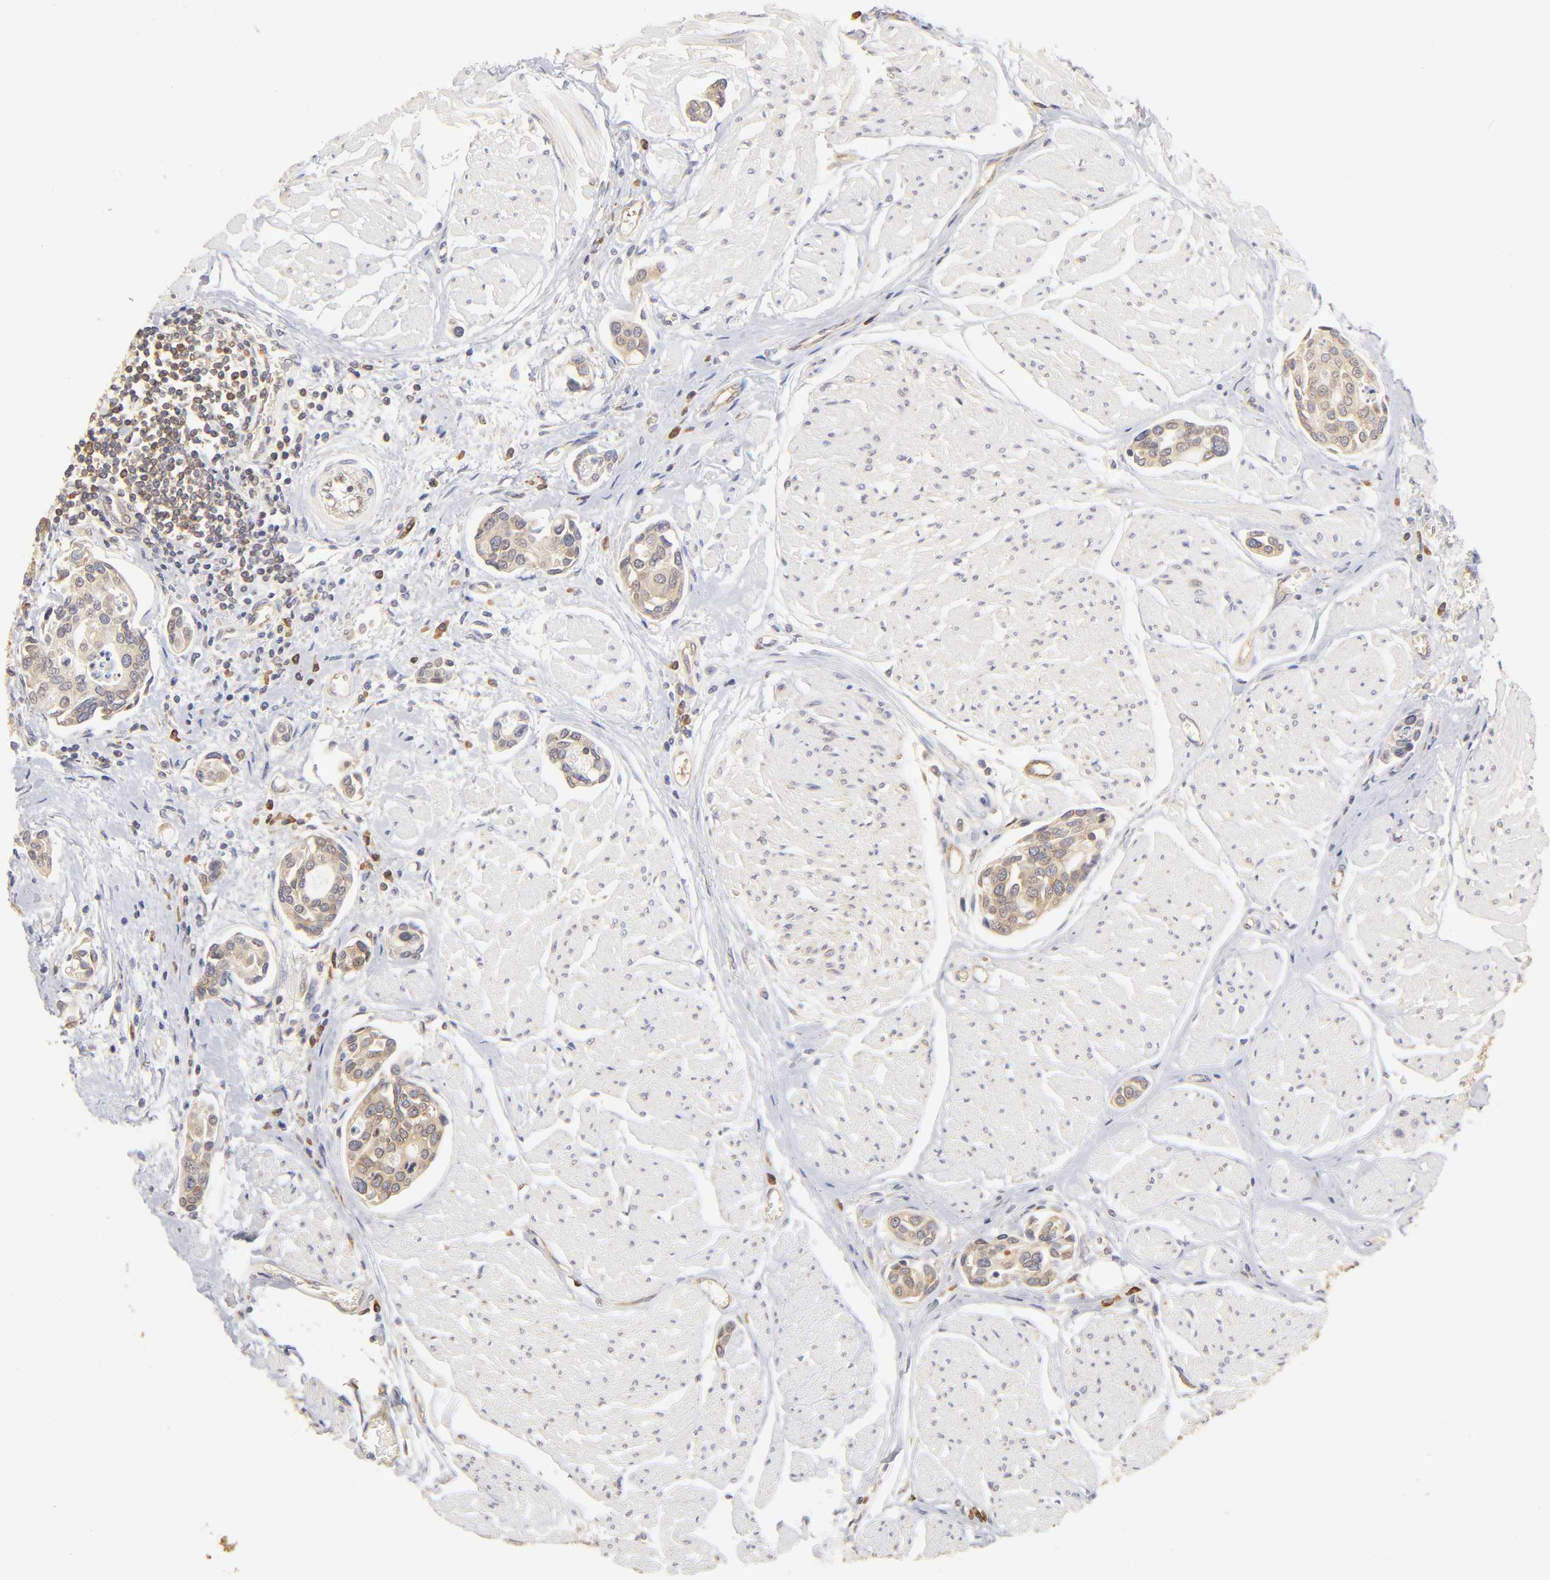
{"staining": {"intensity": "moderate", "quantity": ">75%", "location": "cytoplasmic/membranous"}, "tissue": "urothelial cancer", "cell_type": "Tumor cells", "image_type": "cancer", "snomed": [{"axis": "morphology", "description": "Urothelial carcinoma, High grade"}, {"axis": "topography", "description": "Urinary bladder"}], "caption": "Urothelial carcinoma (high-grade) stained with immunohistochemistry shows moderate cytoplasmic/membranous staining in approximately >75% of tumor cells. The staining was performed using DAB, with brown indicating positive protein expression. Nuclei are stained blue with hematoxylin.", "gene": "RPL14", "patient": {"sex": "male", "age": 78}}